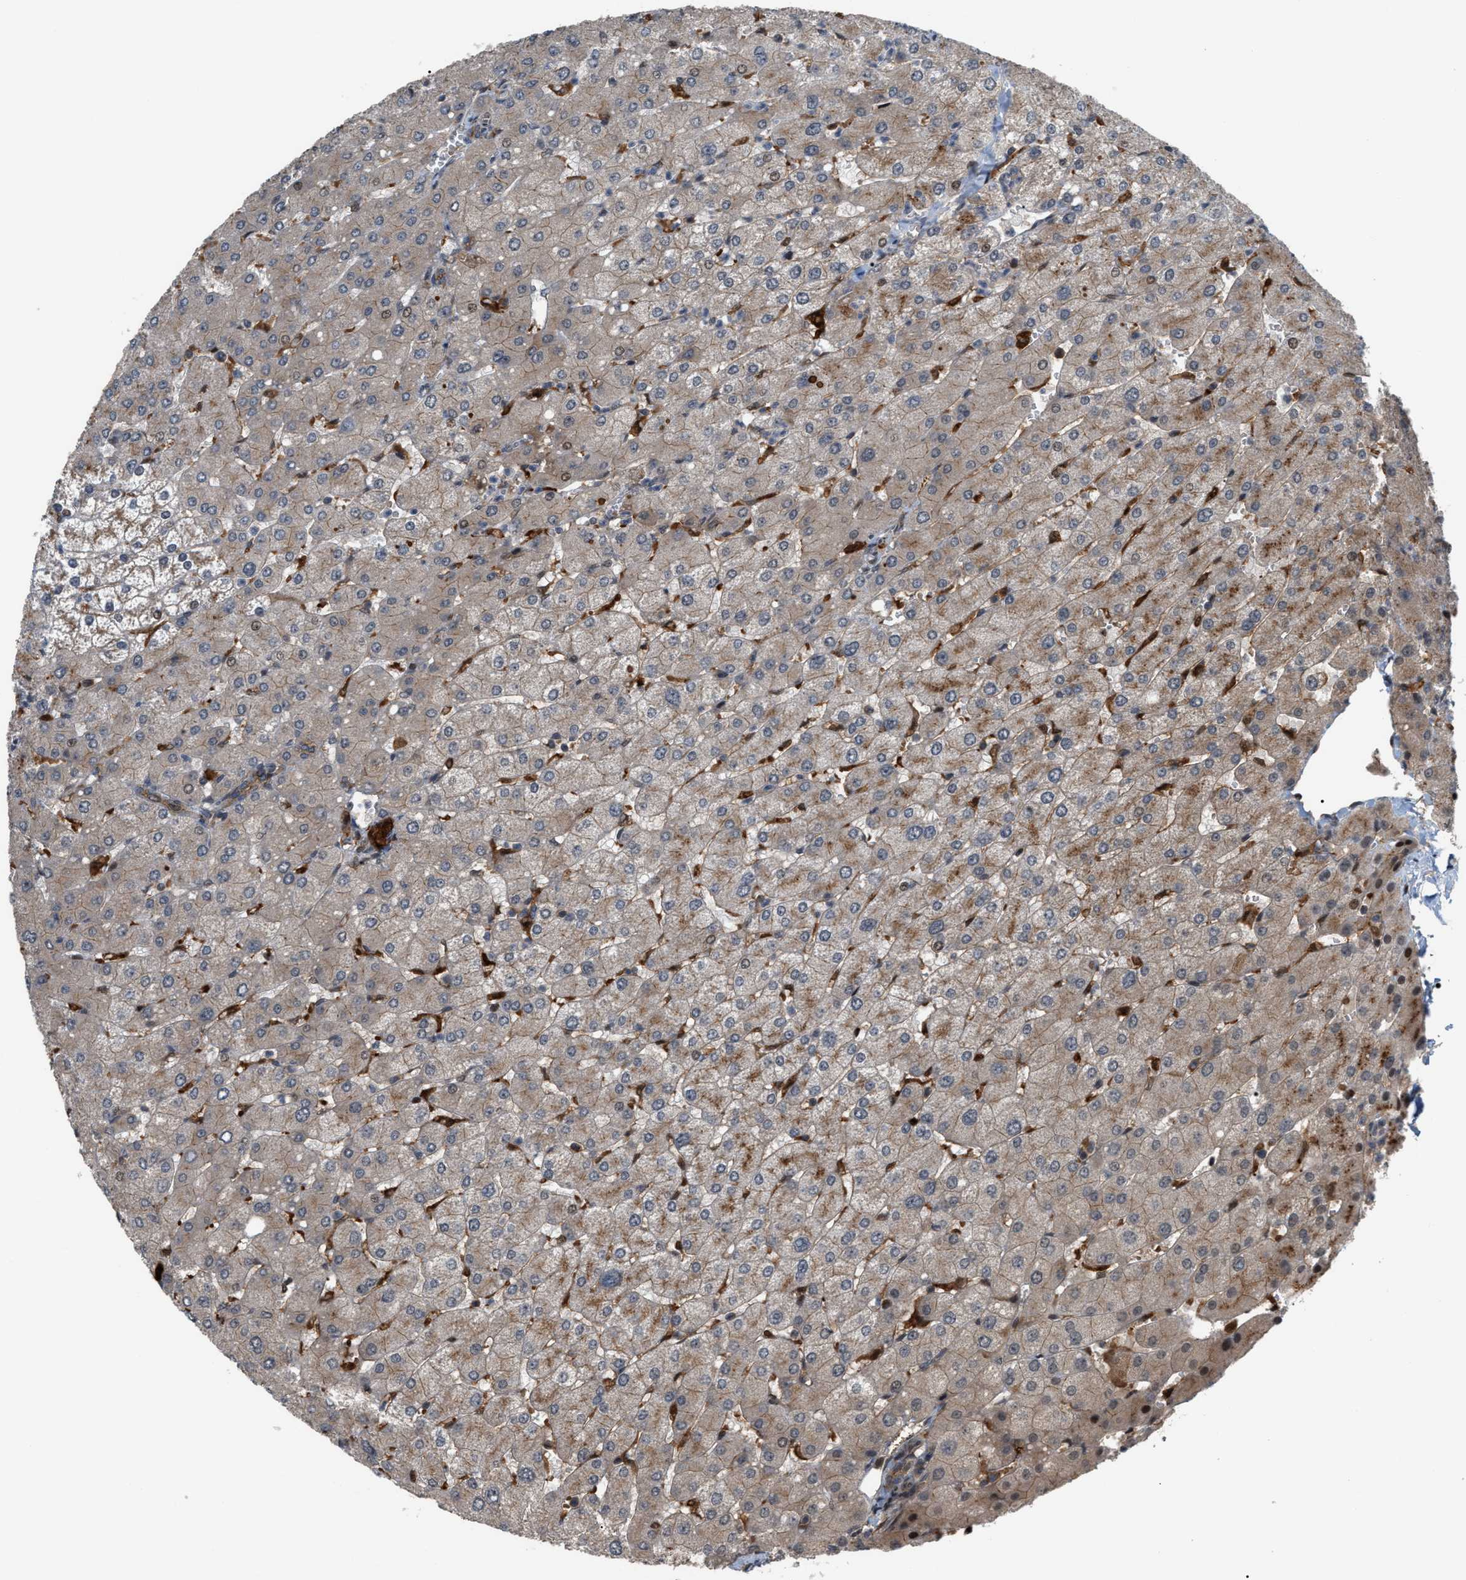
{"staining": {"intensity": "weak", "quantity": ">75%", "location": "cytoplasmic/membranous"}, "tissue": "liver", "cell_type": "Cholangiocytes", "image_type": "normal", "snomed": [{"axis": "morphology", "description": "Normal tissue, NOS"}, {"axis": "topography", "description": "Liver"}], "caption": "Protein staining by immunohistochemistry (IHC) displays weak cytoplasmic/membranous staining in about >75% of cholangiocytes in normal liver. (DAB IHC with brightfield microscopy, high magnification).", "gene": "RFFL", "patient": {"sex": "male", "age": 55}}